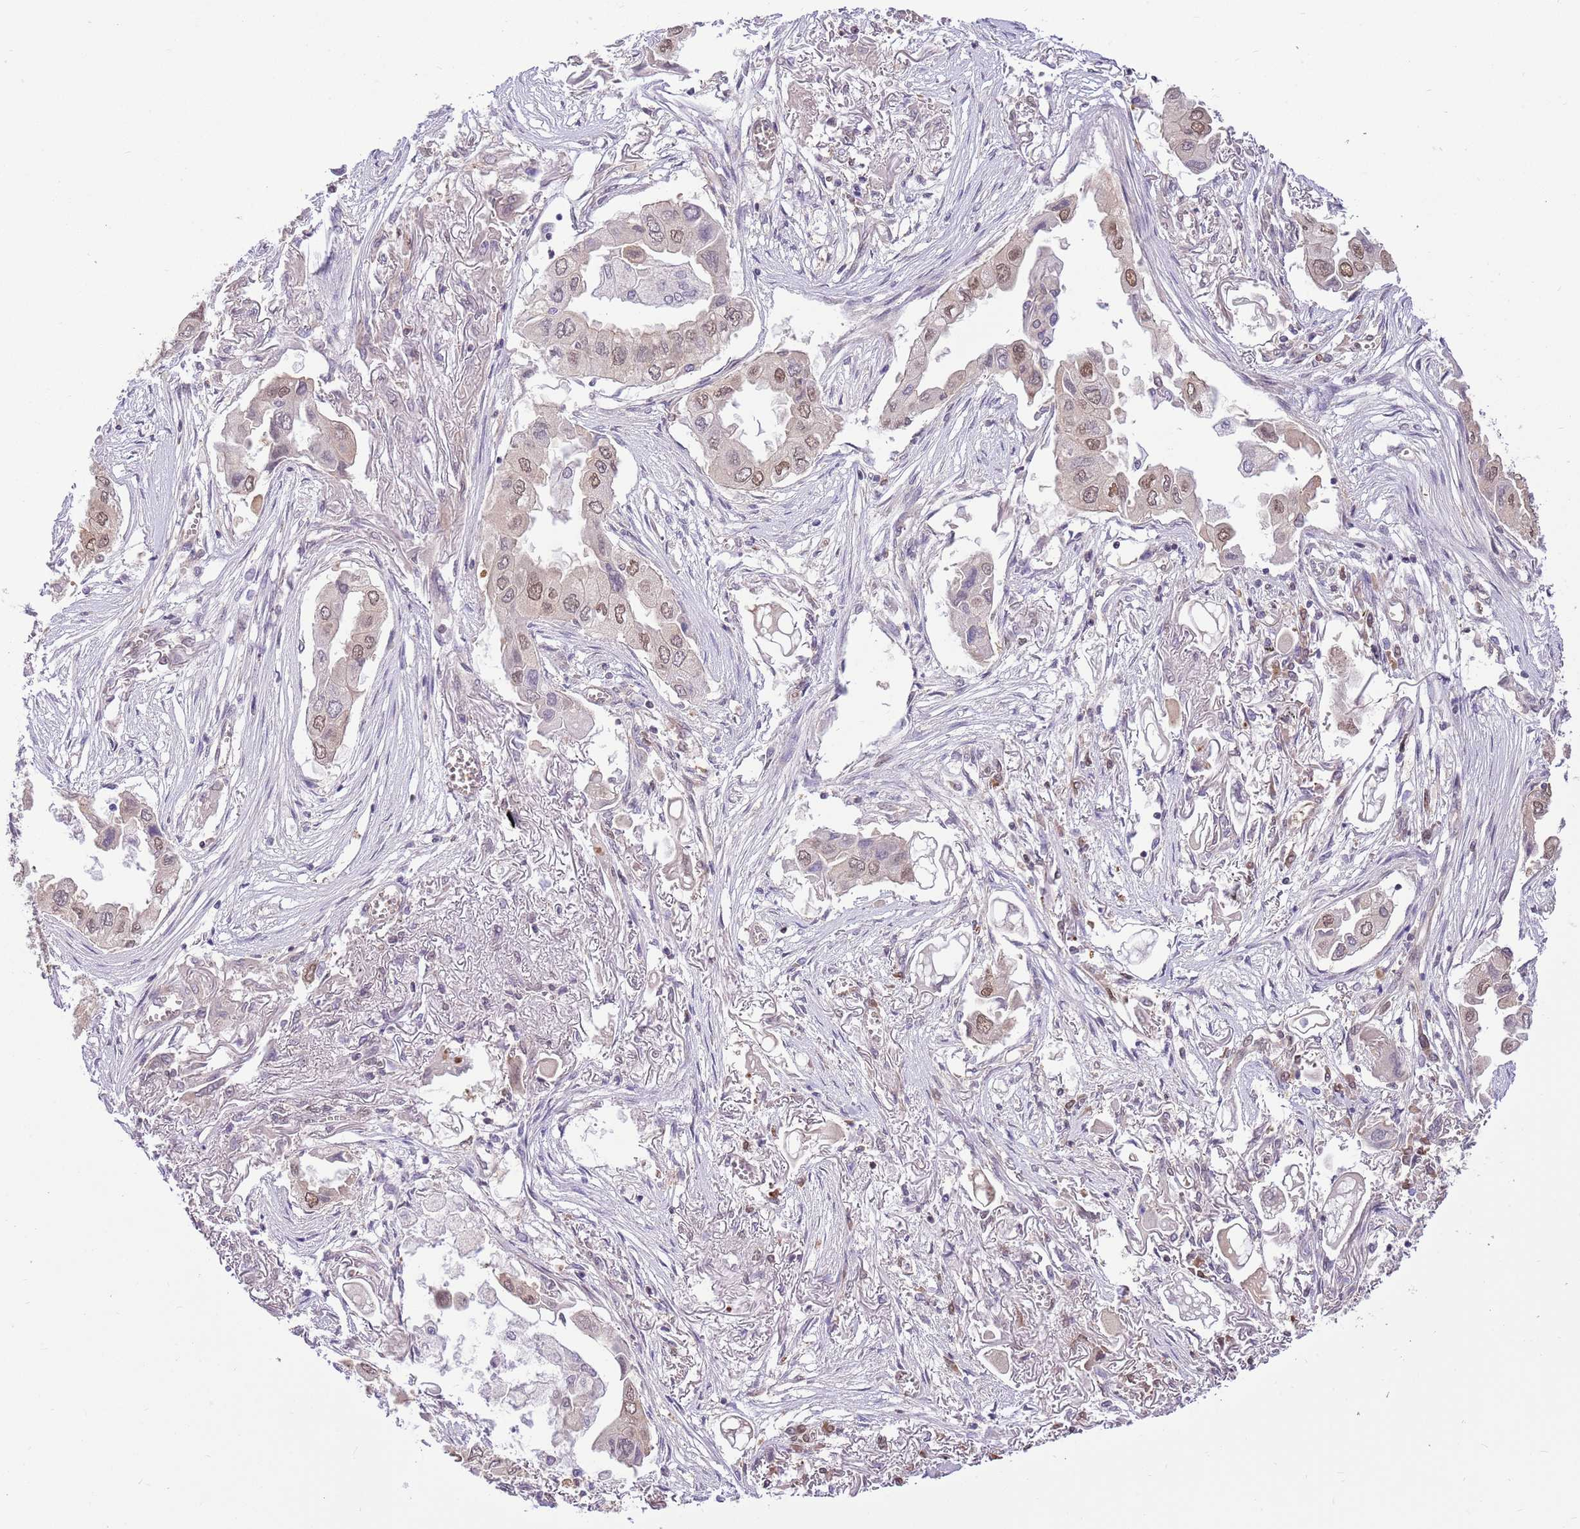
{"staining": {"intensity": "moderate", "quantity": "25%-75%", "location": "nuclear"}, "tissue": "lung cancer", "cell_type": "Tumor cells", "image_type": "cancer", "snomed": [{"axis": "morphology", "description": "Adenocarcinoma, NOS"}, {"axis": "topography", "description": "Lung"}], "caption": "Lung cancer (adenocarcinoma) stained for a protein shows moderate nuclear positivity in tumor cells.", "gene": "NSFL1C", "patient": {"sex": "female", "age": 76}}